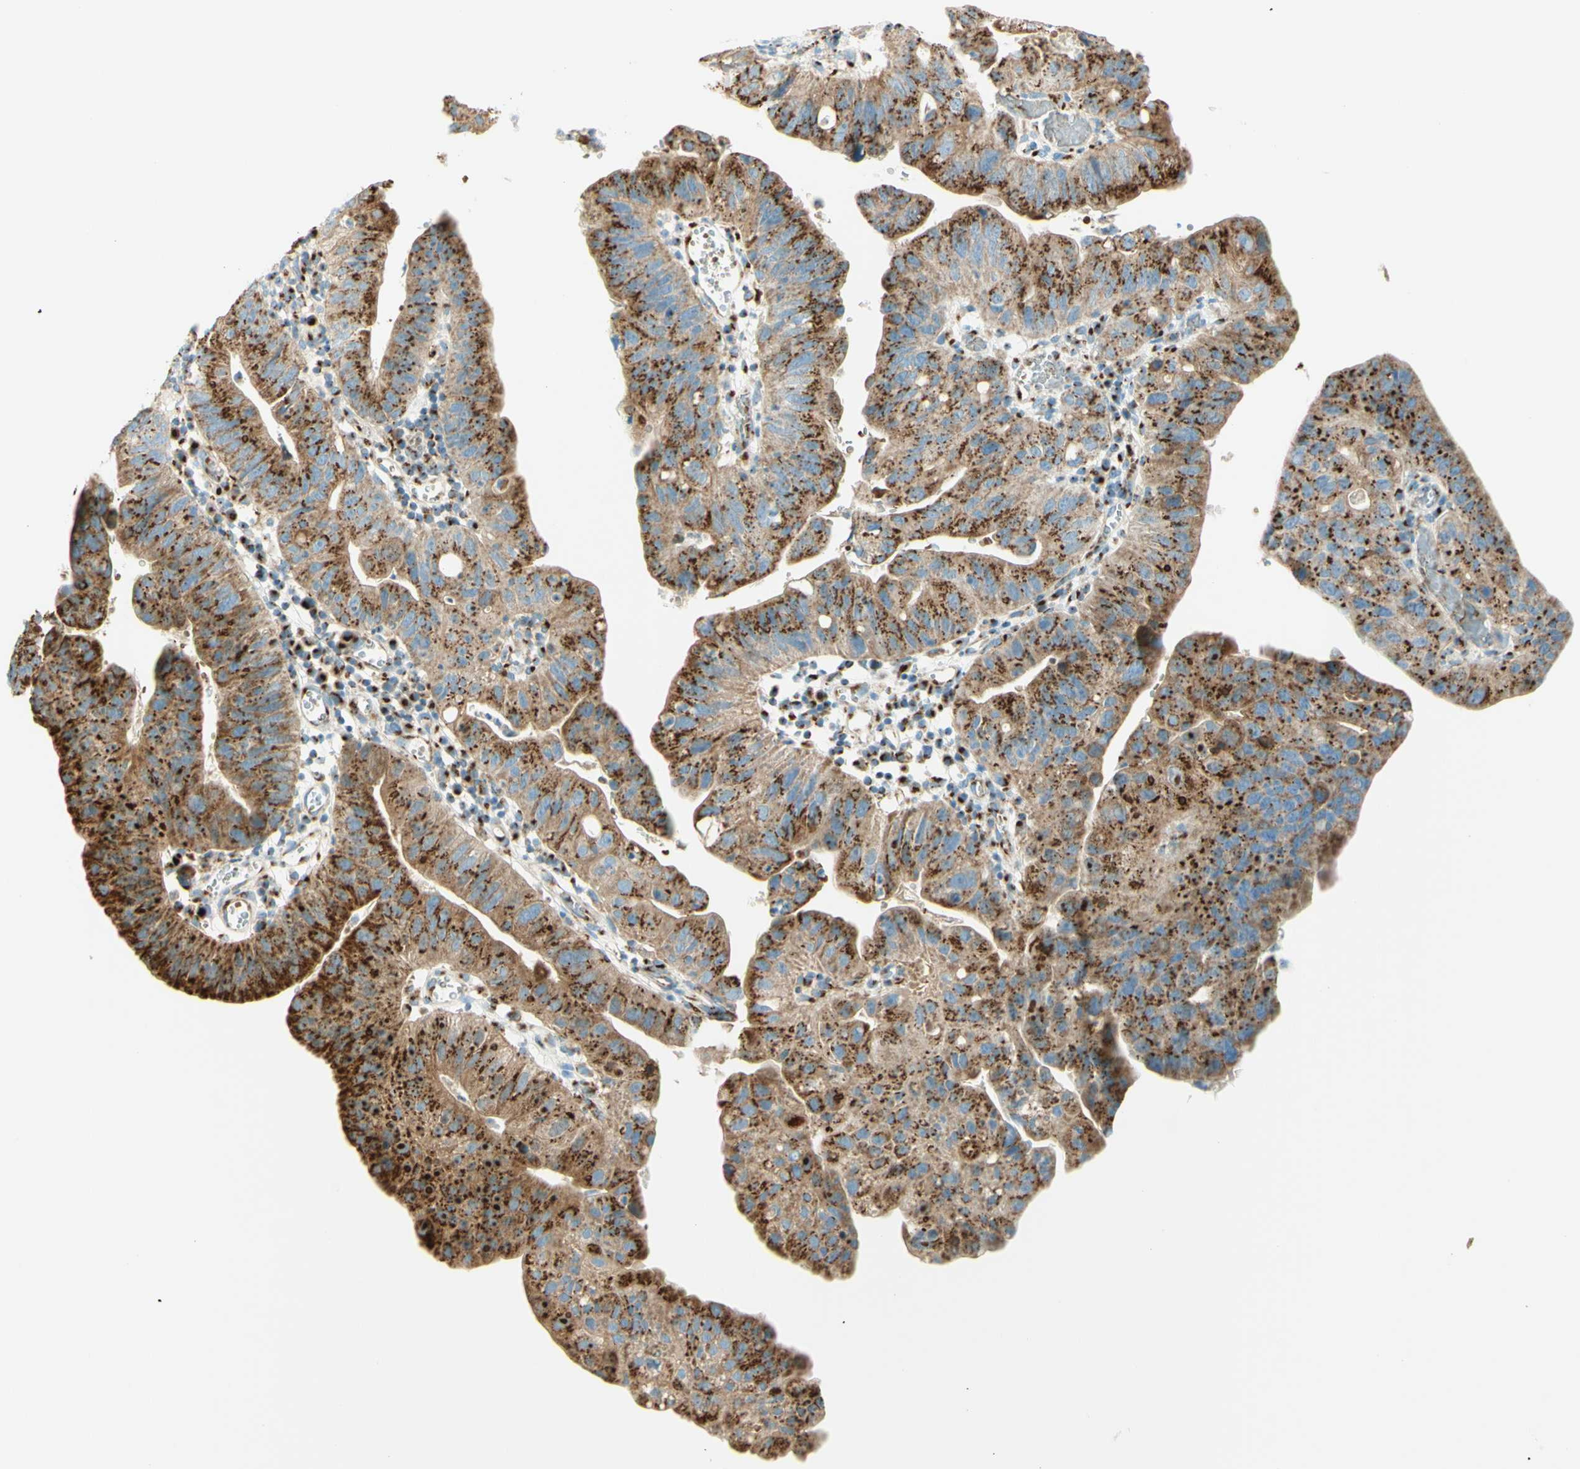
{"staining": {"intensity": "strong", "quantity": ">75%", "location": "cytoplasmic/membranous"}, "tissue": "stomach cancer", "cell_type": "Tumor cells", "image_type": "cancer", "snomed": [{"axis": "morphology", "description": "Adenocarcinoma, NOS"}, {"axis": "topography", "description": "Stomach"}], "caption": "Human adenocarcinoma (stomach) stained with a protein marker exhibits strong staining in tumor cells.", "gene": "GOLGB1", "patient": {"sex": "male", "age": 59}}